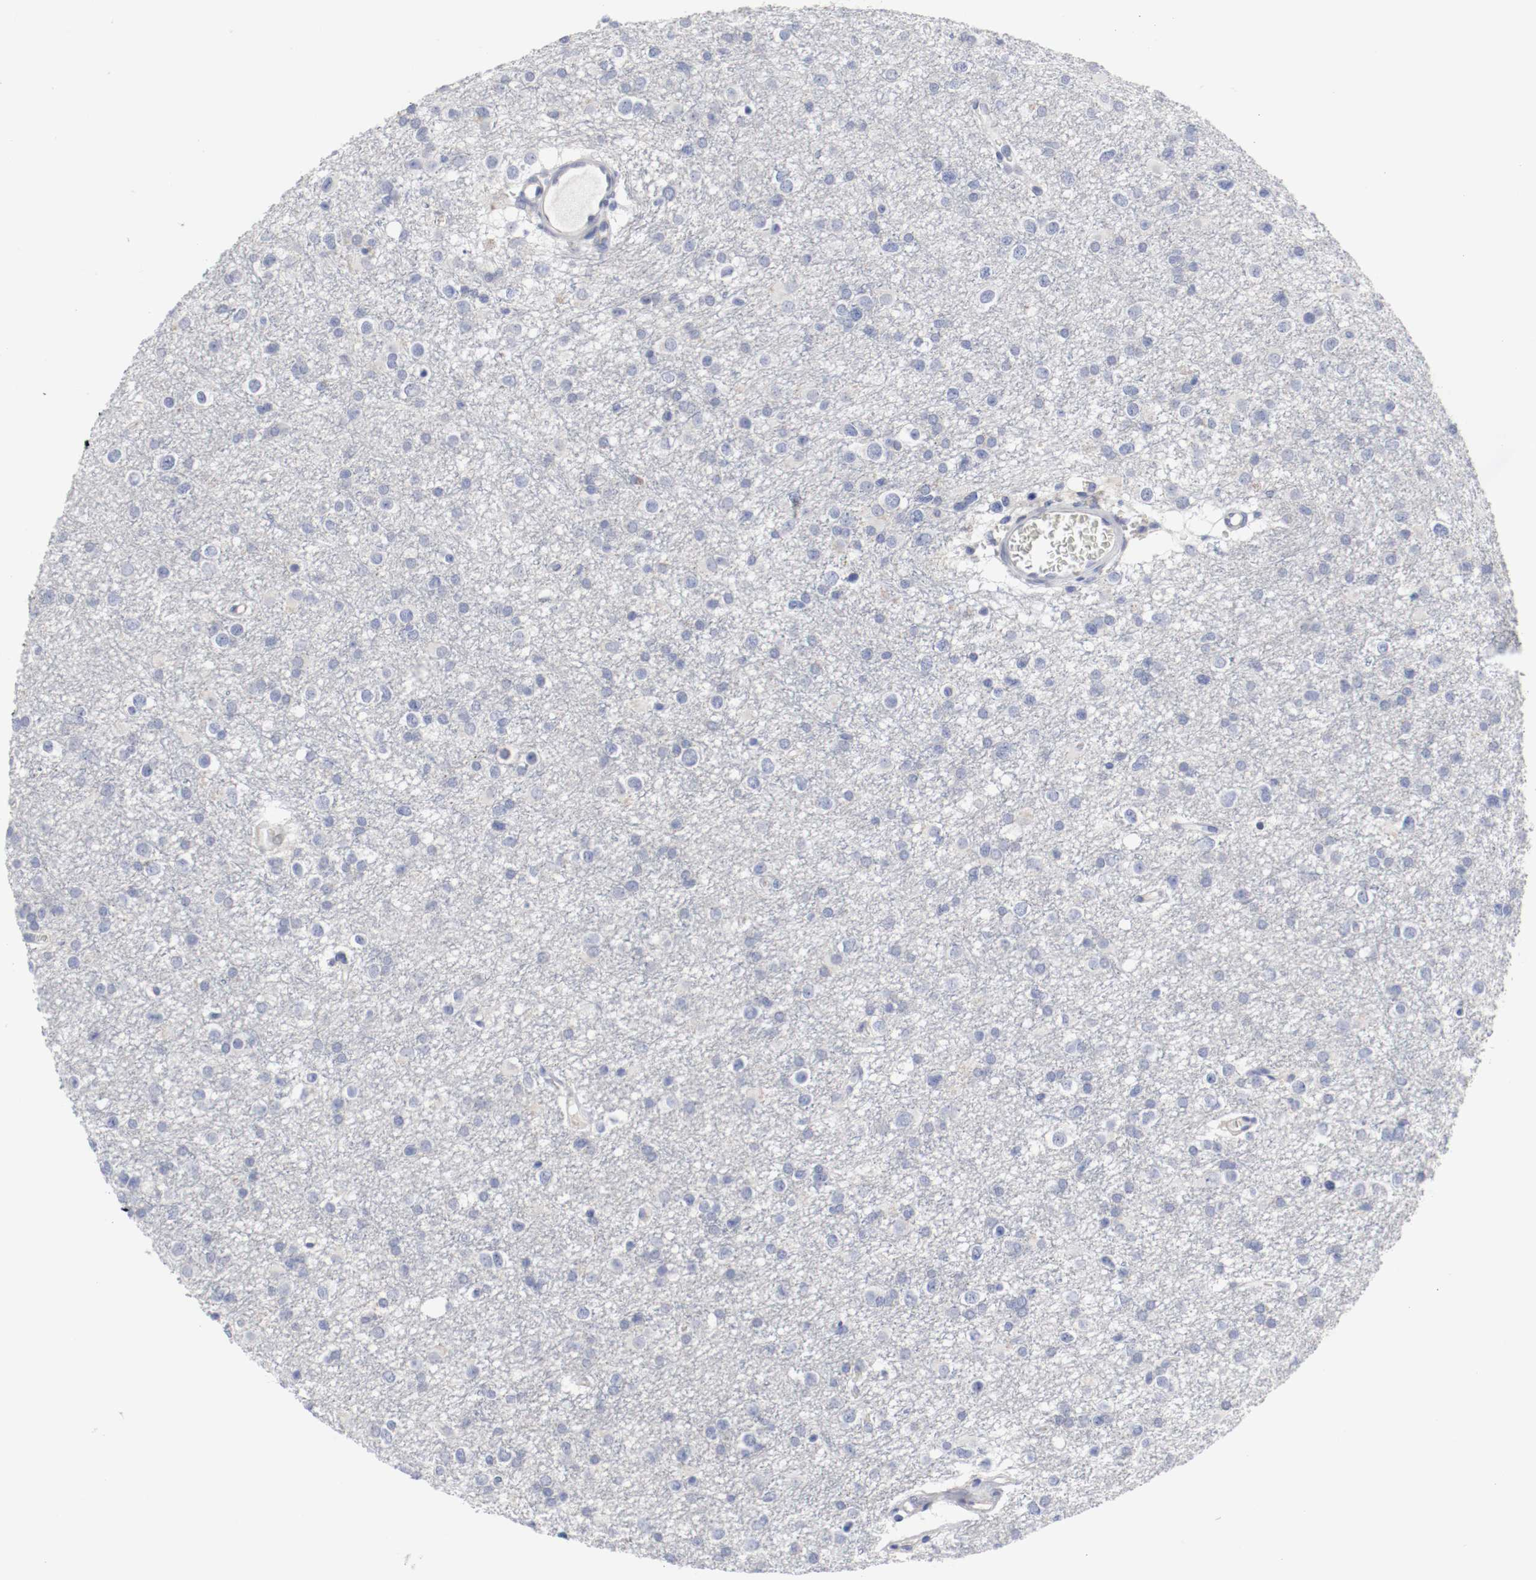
{"staining": {"intensity": "negative", "quantity": "none", "location": "none"}, "tissue": "glioma", "cell_type": "Tumor cells", "image_type": "cancer", "snomed": [{"axis": "morphology", "description": "Glioma, malignant, Low grade"}, {"axis": "topography", "description": "Brain"}], "caption": "DAB immunohistochemical staining of human malignant low-grade glioma displays no significant positivity in tumor cells.", "gene": "KIT", "patient": {"sex": "male", "age": 42}}